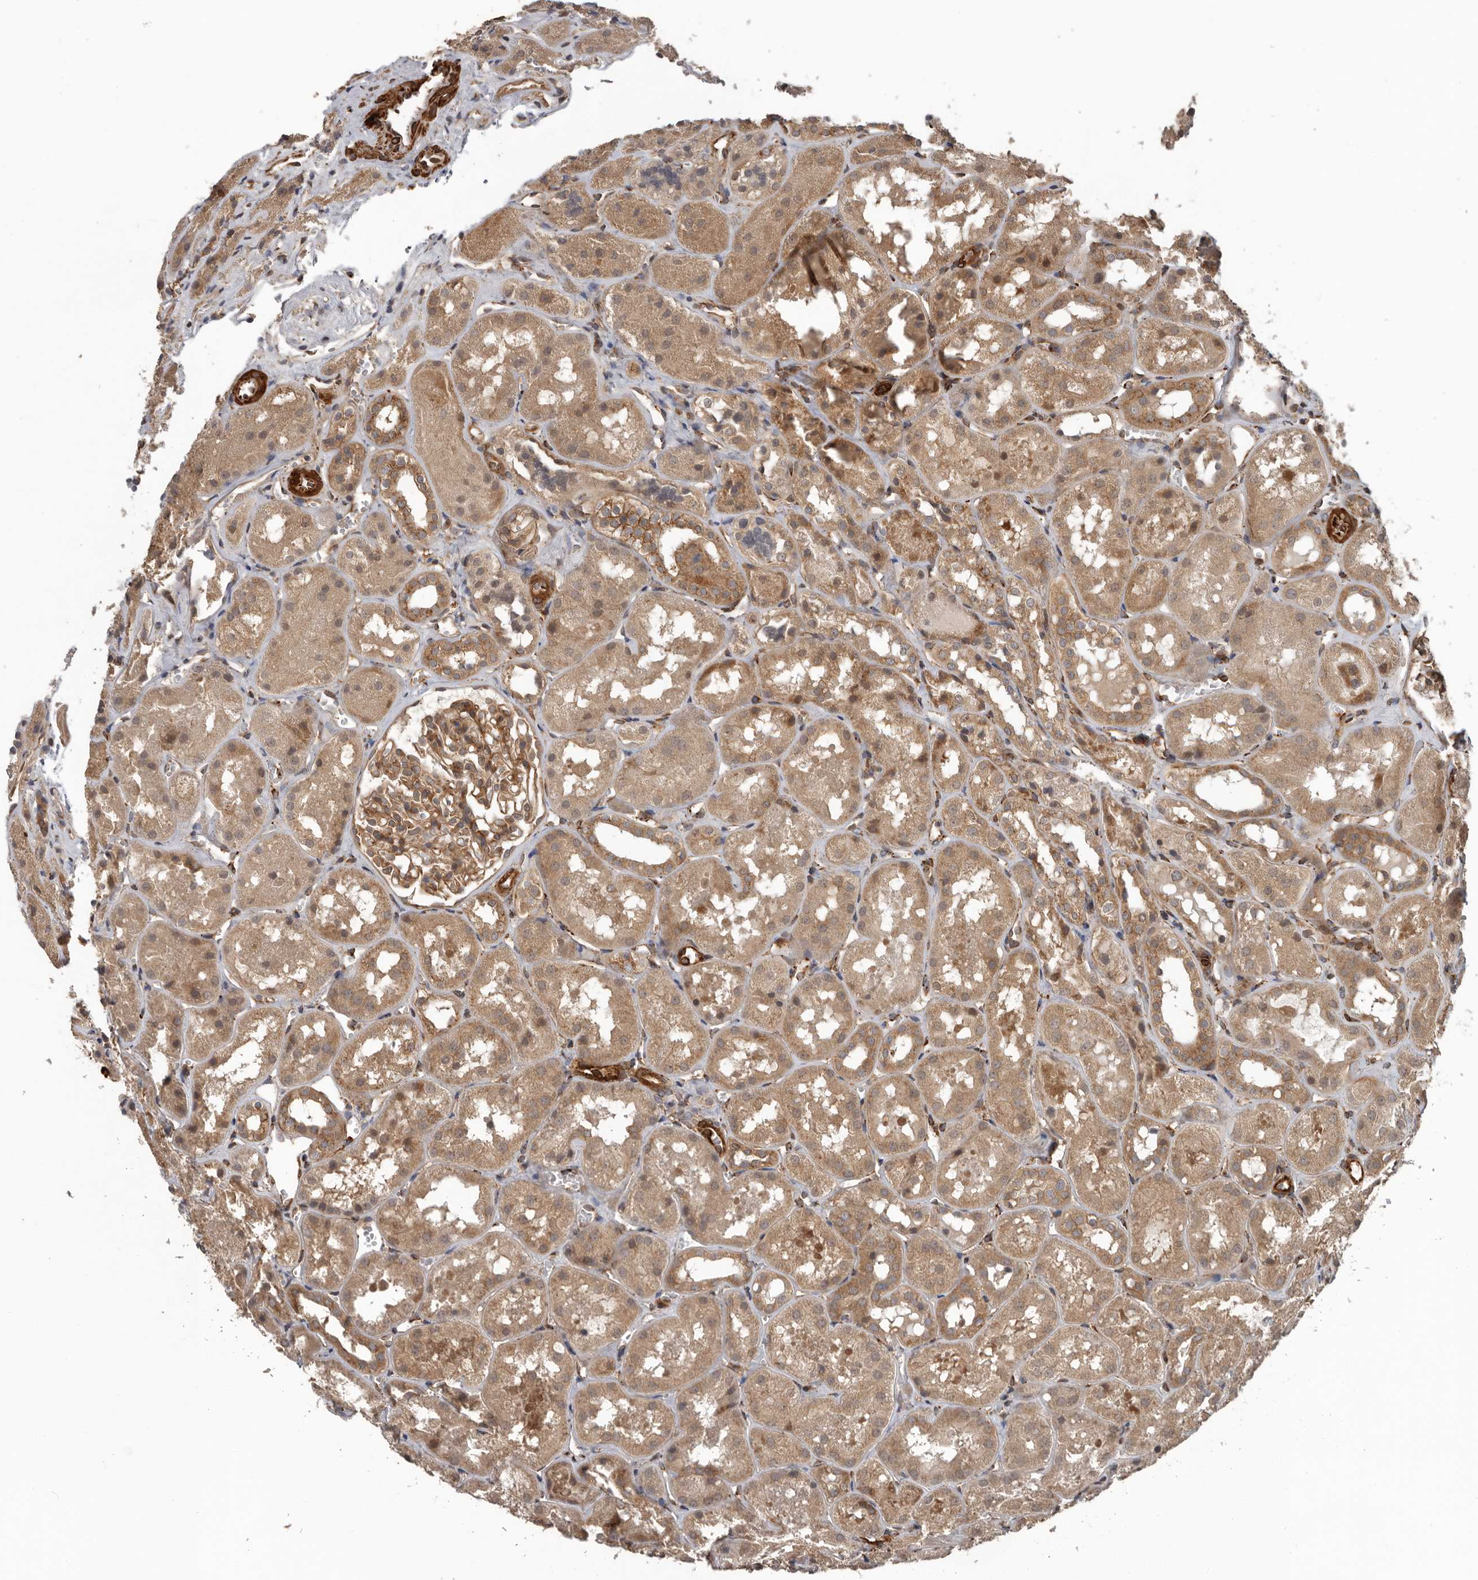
{"staining": {"intensity": "moderate", "quantity": ">75%", "location": "cytoplasmic/membranous"}, "tissue": "kidney", "cell_type": "Cells in glomeruli", "image_type": "normal", "snomed": [{"axis": "morphology", "description": "Normal tissue, NOS"}, {"axis": "topography", "description": "Kidney"}], "caption": "Immunohistochemistry (DAB (3,3'-diaminobenzidine)) staining of normal kidney exhibits moderate cytoplasmic/membranous protein staining in approximately >75% of cells in glomeruli.", "gene": "CEP350", "patient": {"sex": "male", "age": 16}}